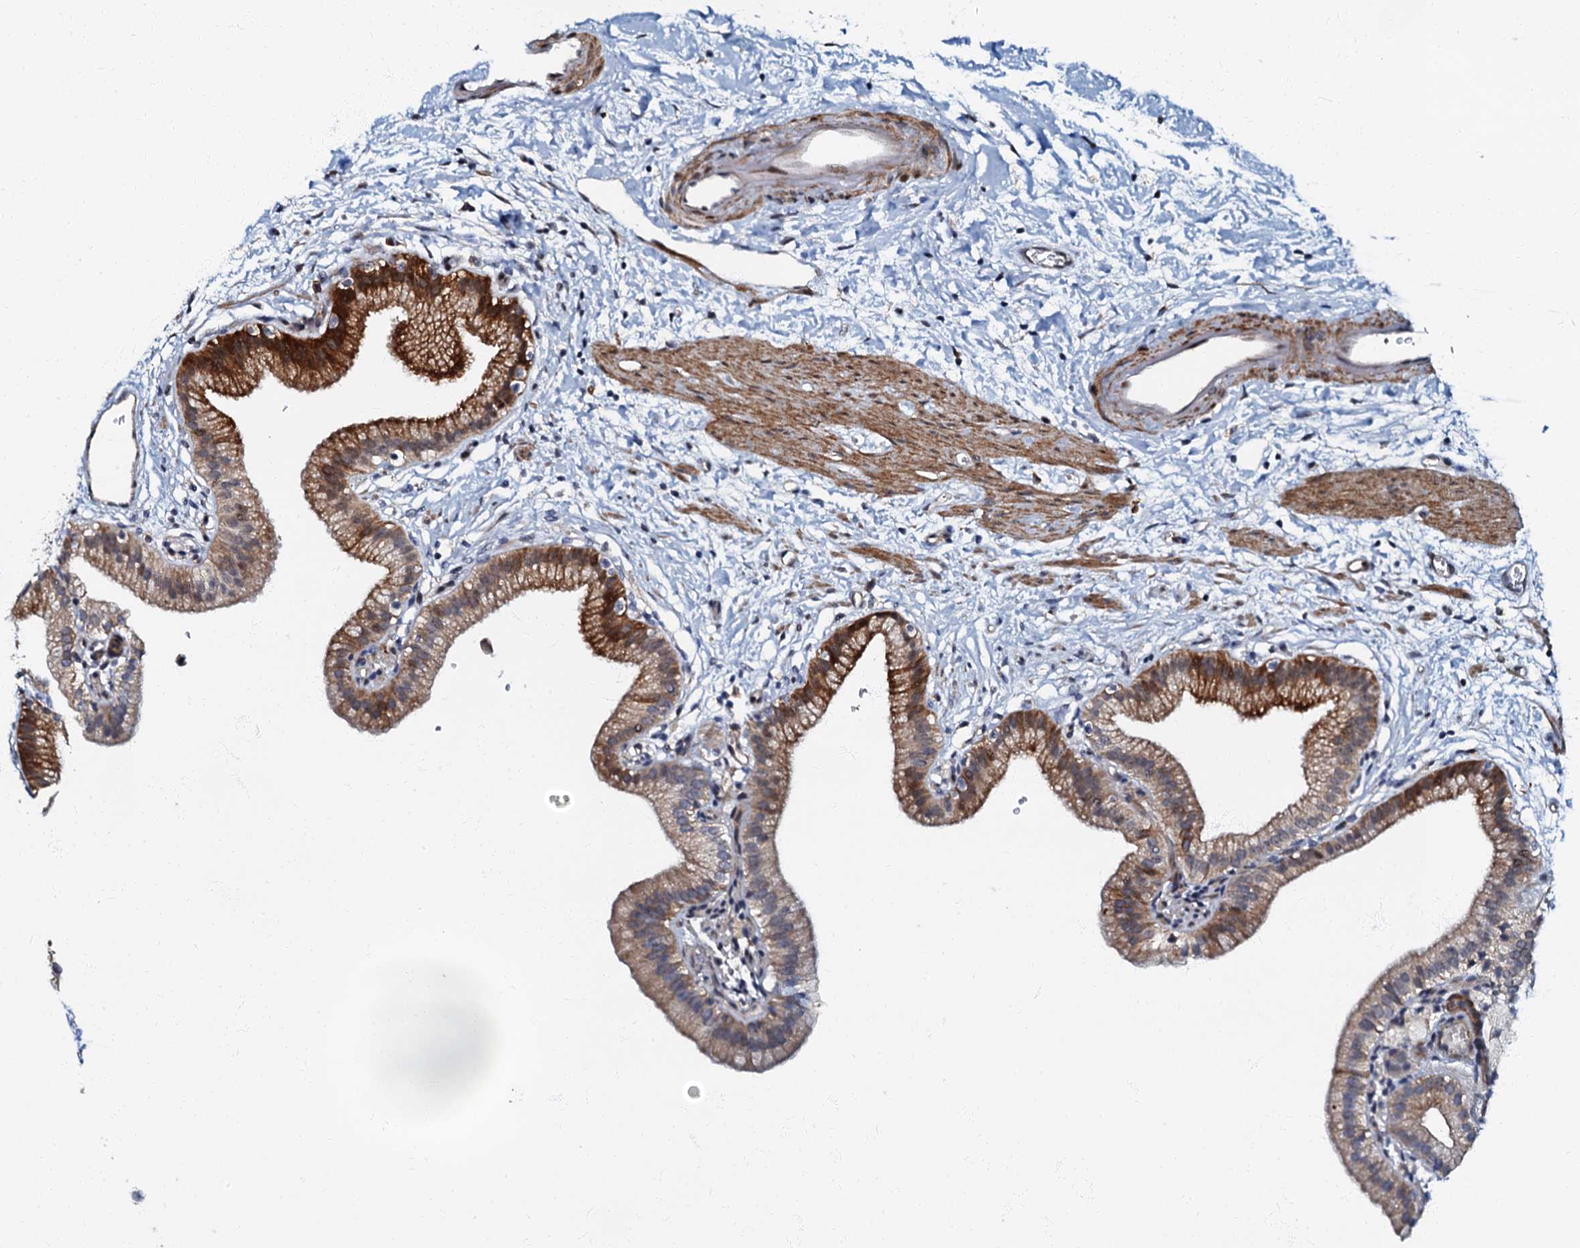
{"staining": {"intensity": "strong", "quantity": "25%-75%", "location": "cytoplasmic/membranous"}, "tissue": "gallbladder", "cell_type": "Glandular cells", "image_type": "normal", "snomed": [{"axis": "morphology", "description": "Normal tissue, NOS"}, {"axis": "topography", "description": "Gallbladder"}], "caption": "Glandular cells show high levels of strong cytoplasmic/membranous expression in about 25%-75% of cells in normal human gallbladder. Immunohistochemistry stains the protein in brown and the nuclei are stained blue.", "gene": "OLAH", "patient": {"sex": "male", "age": 55}}